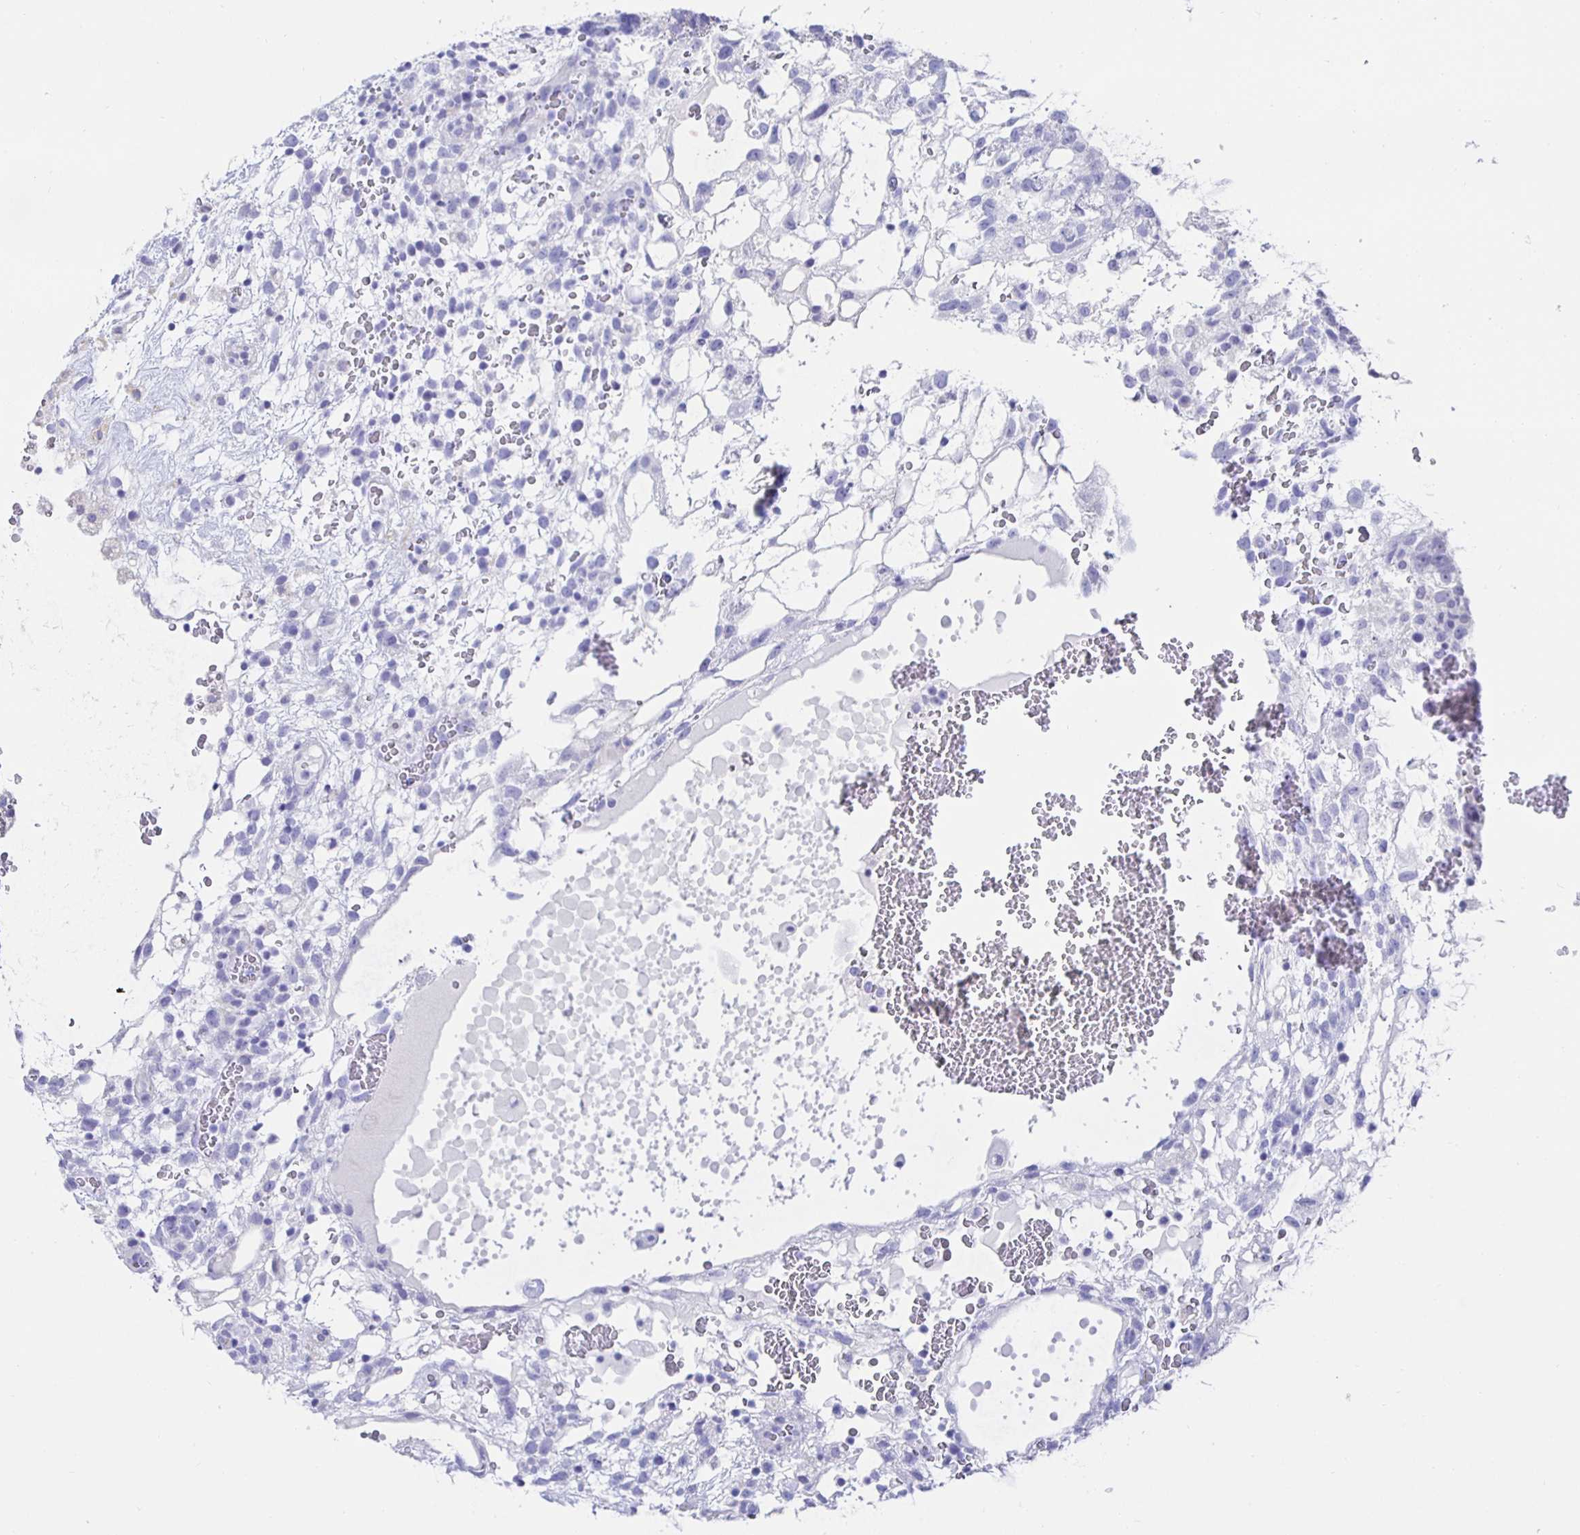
{"staining": {"intensity": "negative", "quantity": "none", "location": "none"}, "tissue": "testis cancer", "cell_type": "Tumor cells", "image_type": "cancer", "snomed": [{"axis": "morphology", "description": "Normal tissue, NOS"}, {"axis": "morphology", "description": "Carcinoma, Embryonal, NOS"}, {"axis": "topography", "description": "Testis"}], "caption": "Testis embryonal carcinoma was stained to show a protein in brown. There is no significant expression in tumor cells.", "gene": "HSPA4L", "patient": {"sex": "male", "age": 32}}